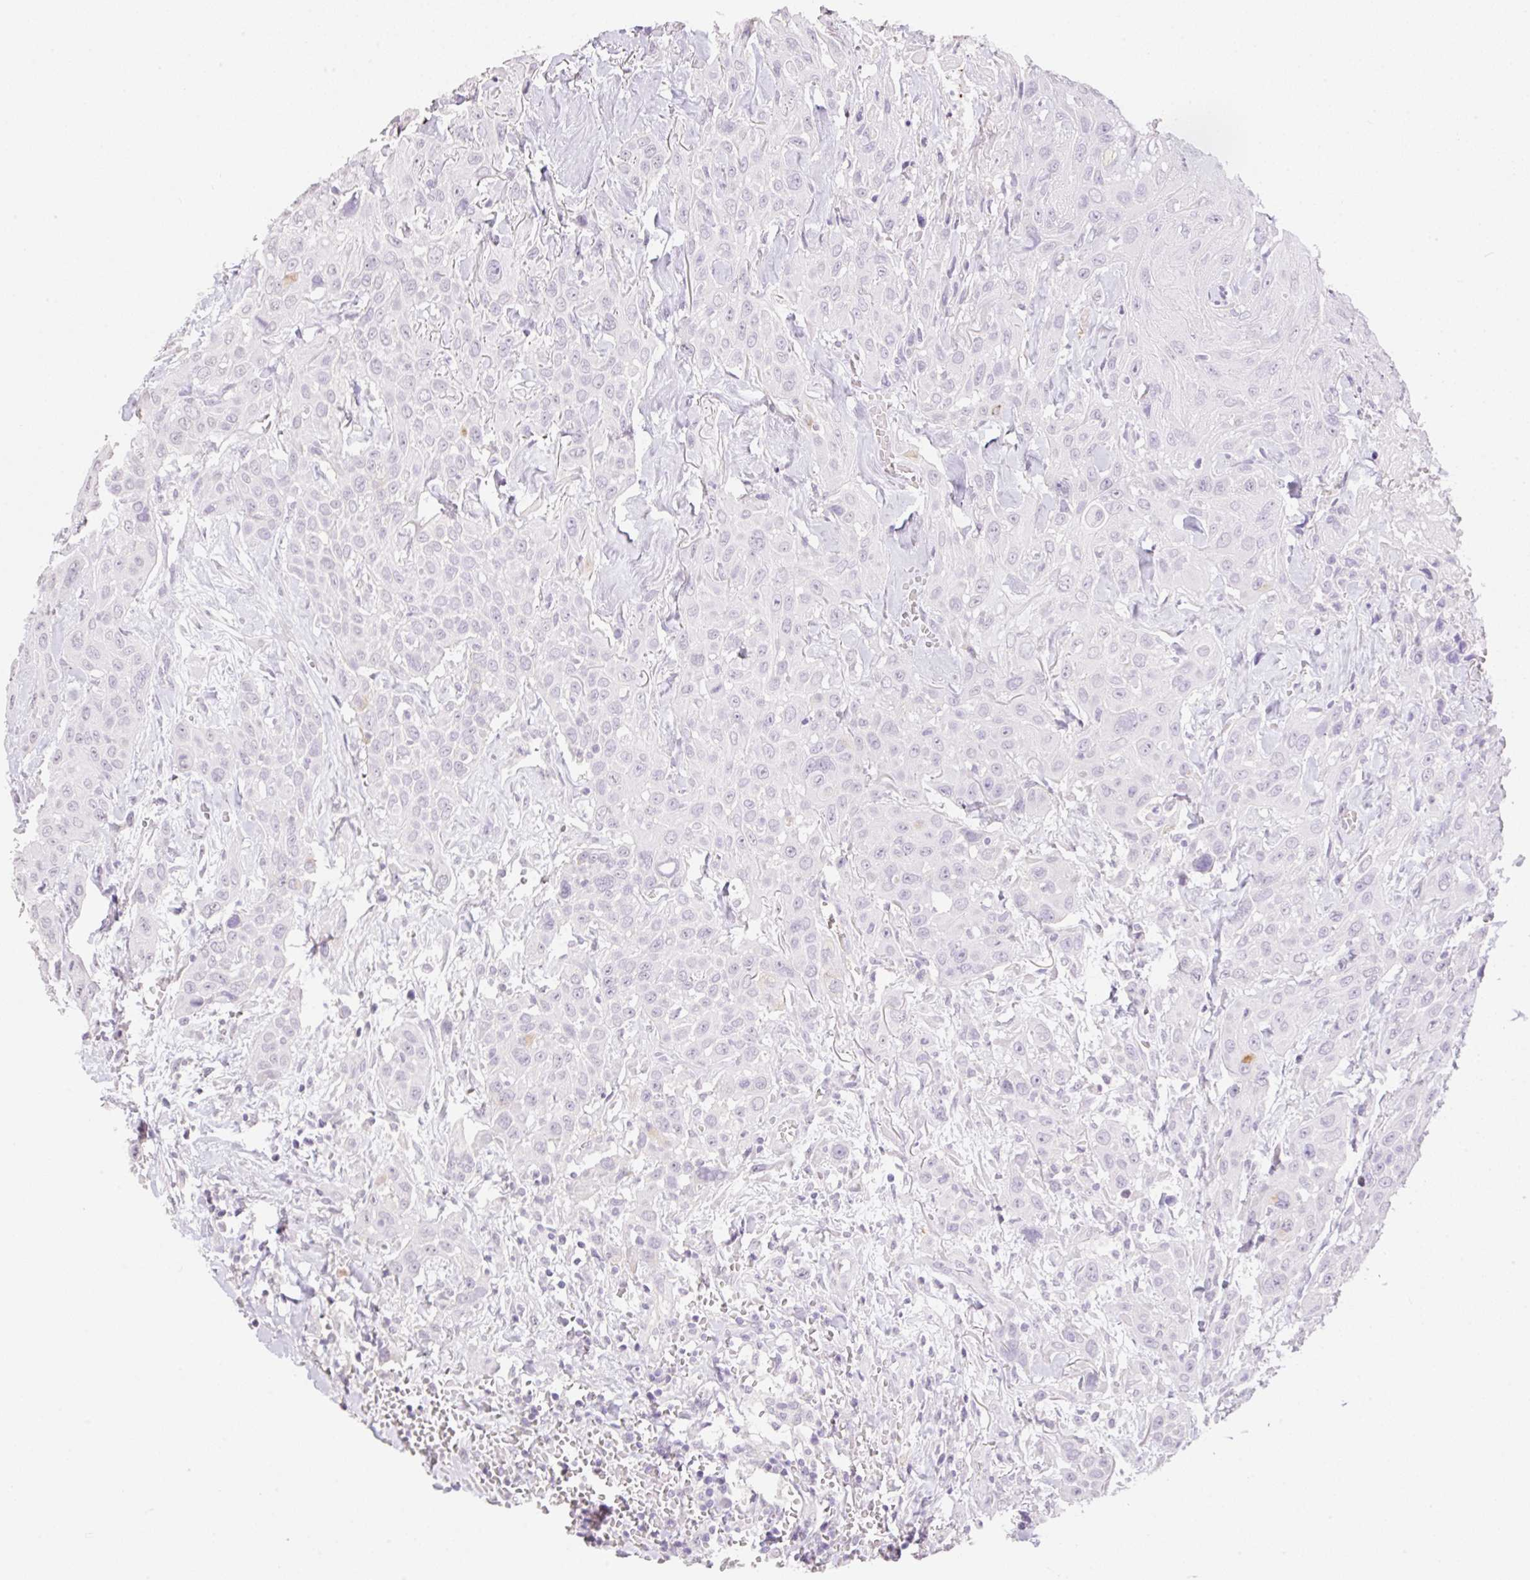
{"staining": {"intensity": "negative", "quantity": "none", "location": "none"}, "tissue": "head and neck cancer", "cell_type": "Tumor cells", "image_type": "cancer", "snomed": [{"axis": "morphology", "description": "Squamous cell carcinoma, NOS"}, {"axis": "topography", "description": "Head-Neck"}], "caption": "Immunohistochemistry (IHC) photomicrograph of human head and neck squamous cell carcinoma stained for a protein (brown), which shows no expression in tumor cells.", "gene": "HCRTR2", "patient": {"sex": "male", "age": 81}}